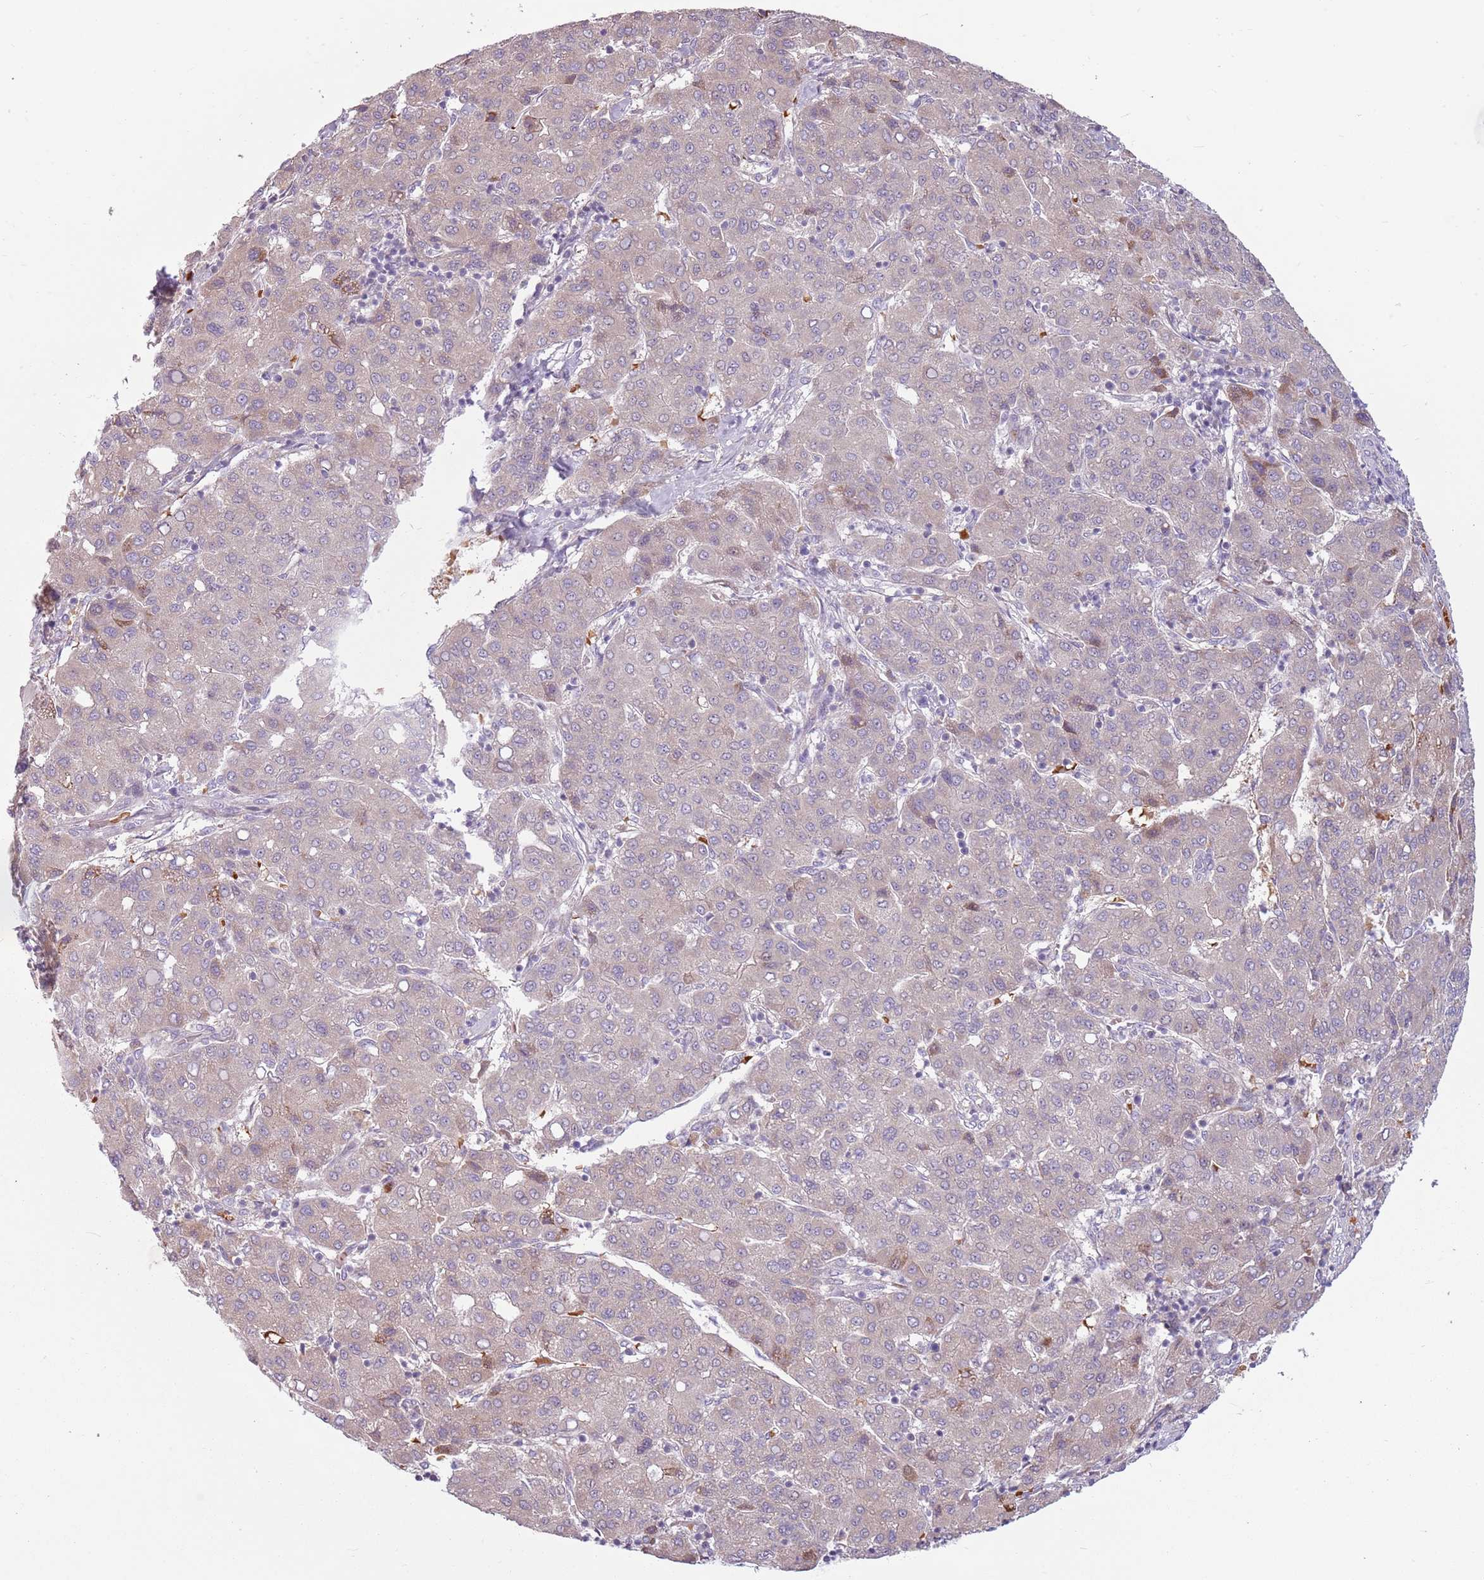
{"staining": {"intensity": "negative", "quantity": "none", "location": "none"}, "tissue": "liver cancer", "cell_type": "Tumor cells", "image_type": "cancer", "snomed": [{"axis": "morphology", "description": "Carcinoma, Hepatocellular, NOS"}, {"axis": "topography", "description": "Liver"}], "caption": "High magnification brightfield microscopy of liver hepatocellular carcinoma stained with DAB (3,3'-diaminobenzidine) (brown) and counterstained with hematoxylin (blue): tumor cells show no significant positivity.", "gene": "HSPA14", "patient": {"sex": "male", "age": 65}}